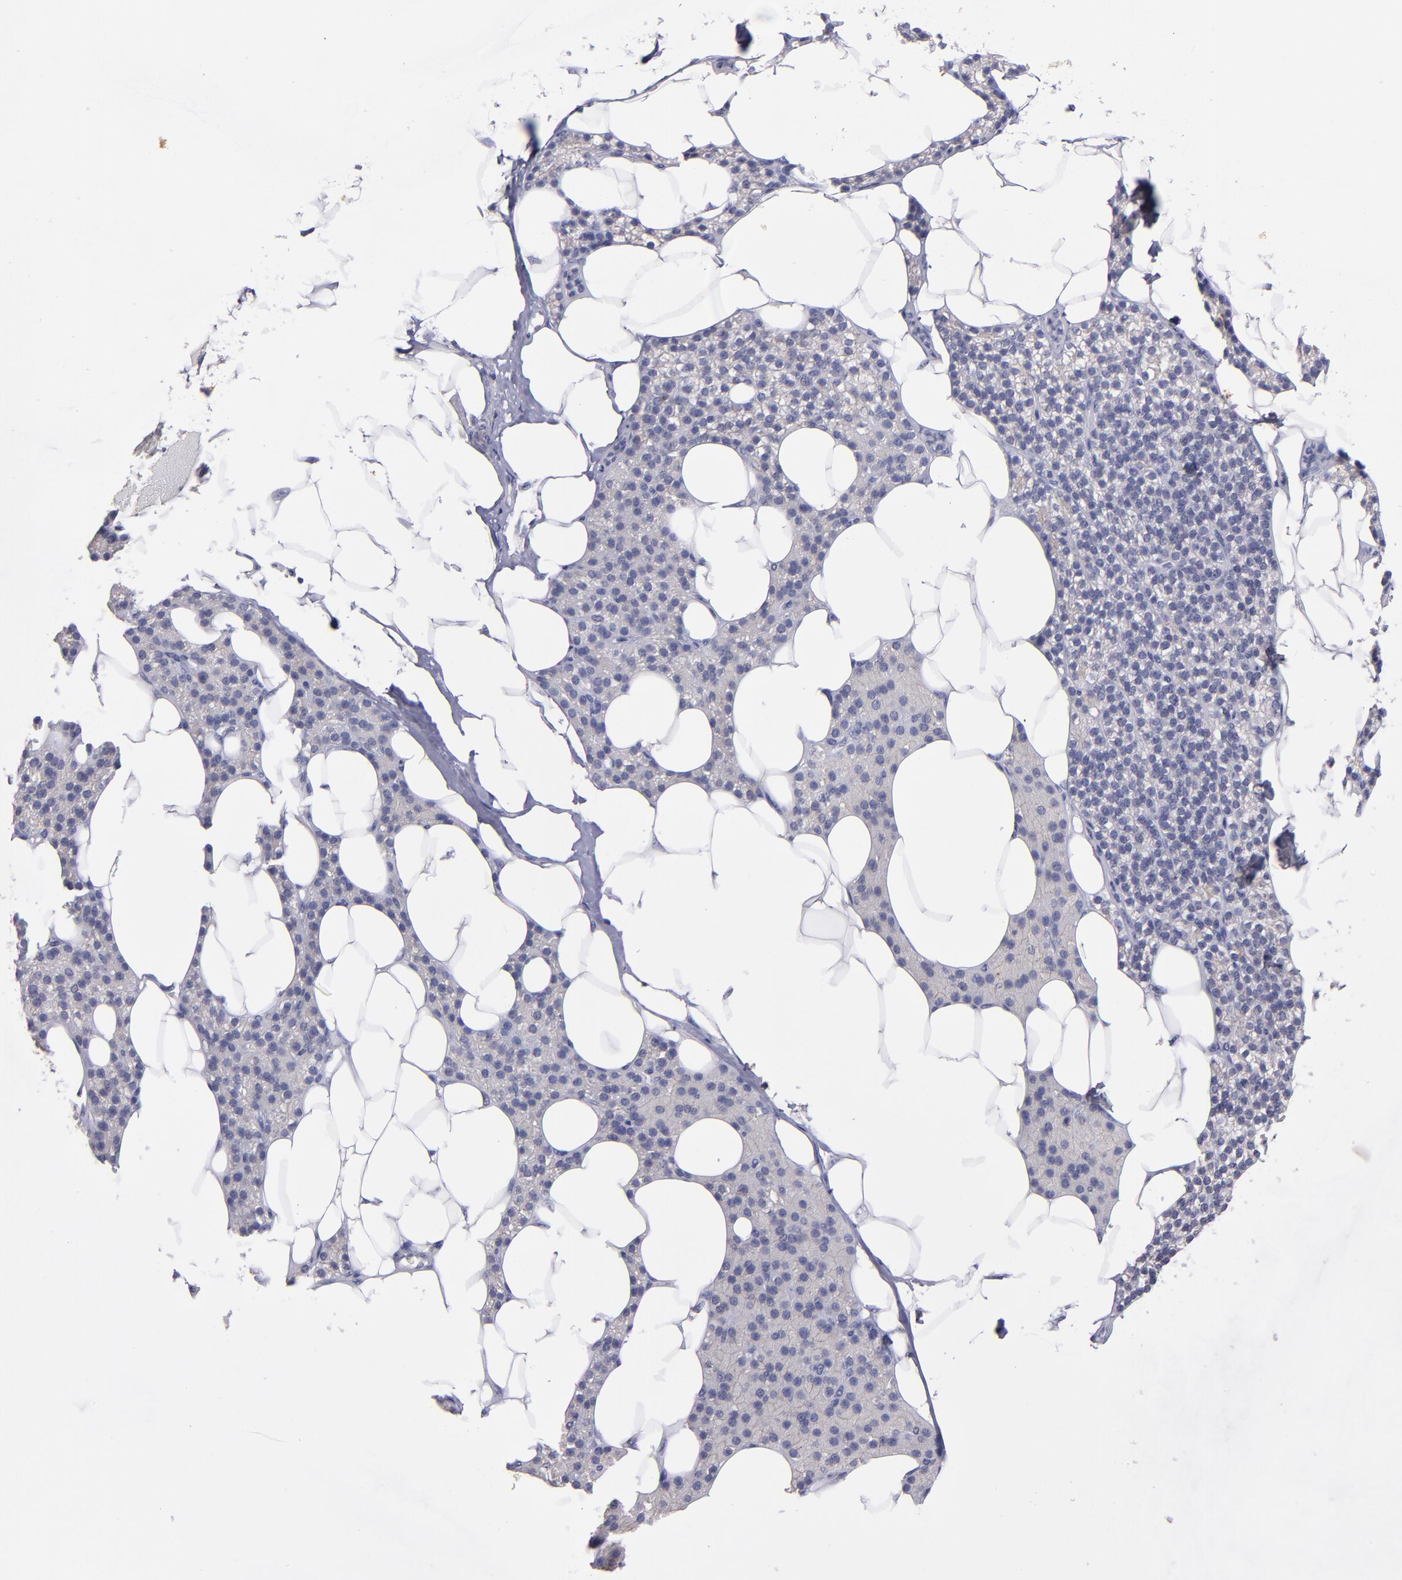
{"staining": {"intensity": "negative", "quantity": "none", "location": "none"}, "tissue": "skeletal muscle", "cell_type": "Myocytes", "image_type": "normal", "snomed": [{"axis": "morphology", "description": "Normal tissue, NOS"}, {"axis": "topography", "description": "Skeletal muscle"}, {"axis": "topography", "description": "Parathyroid gland"}], "caption": "Skeletal muscle stained for a protein using IHC shows no positivity myocytes.", "gene": "CDH3", "patient": {"sex": "female", "age": 37}}